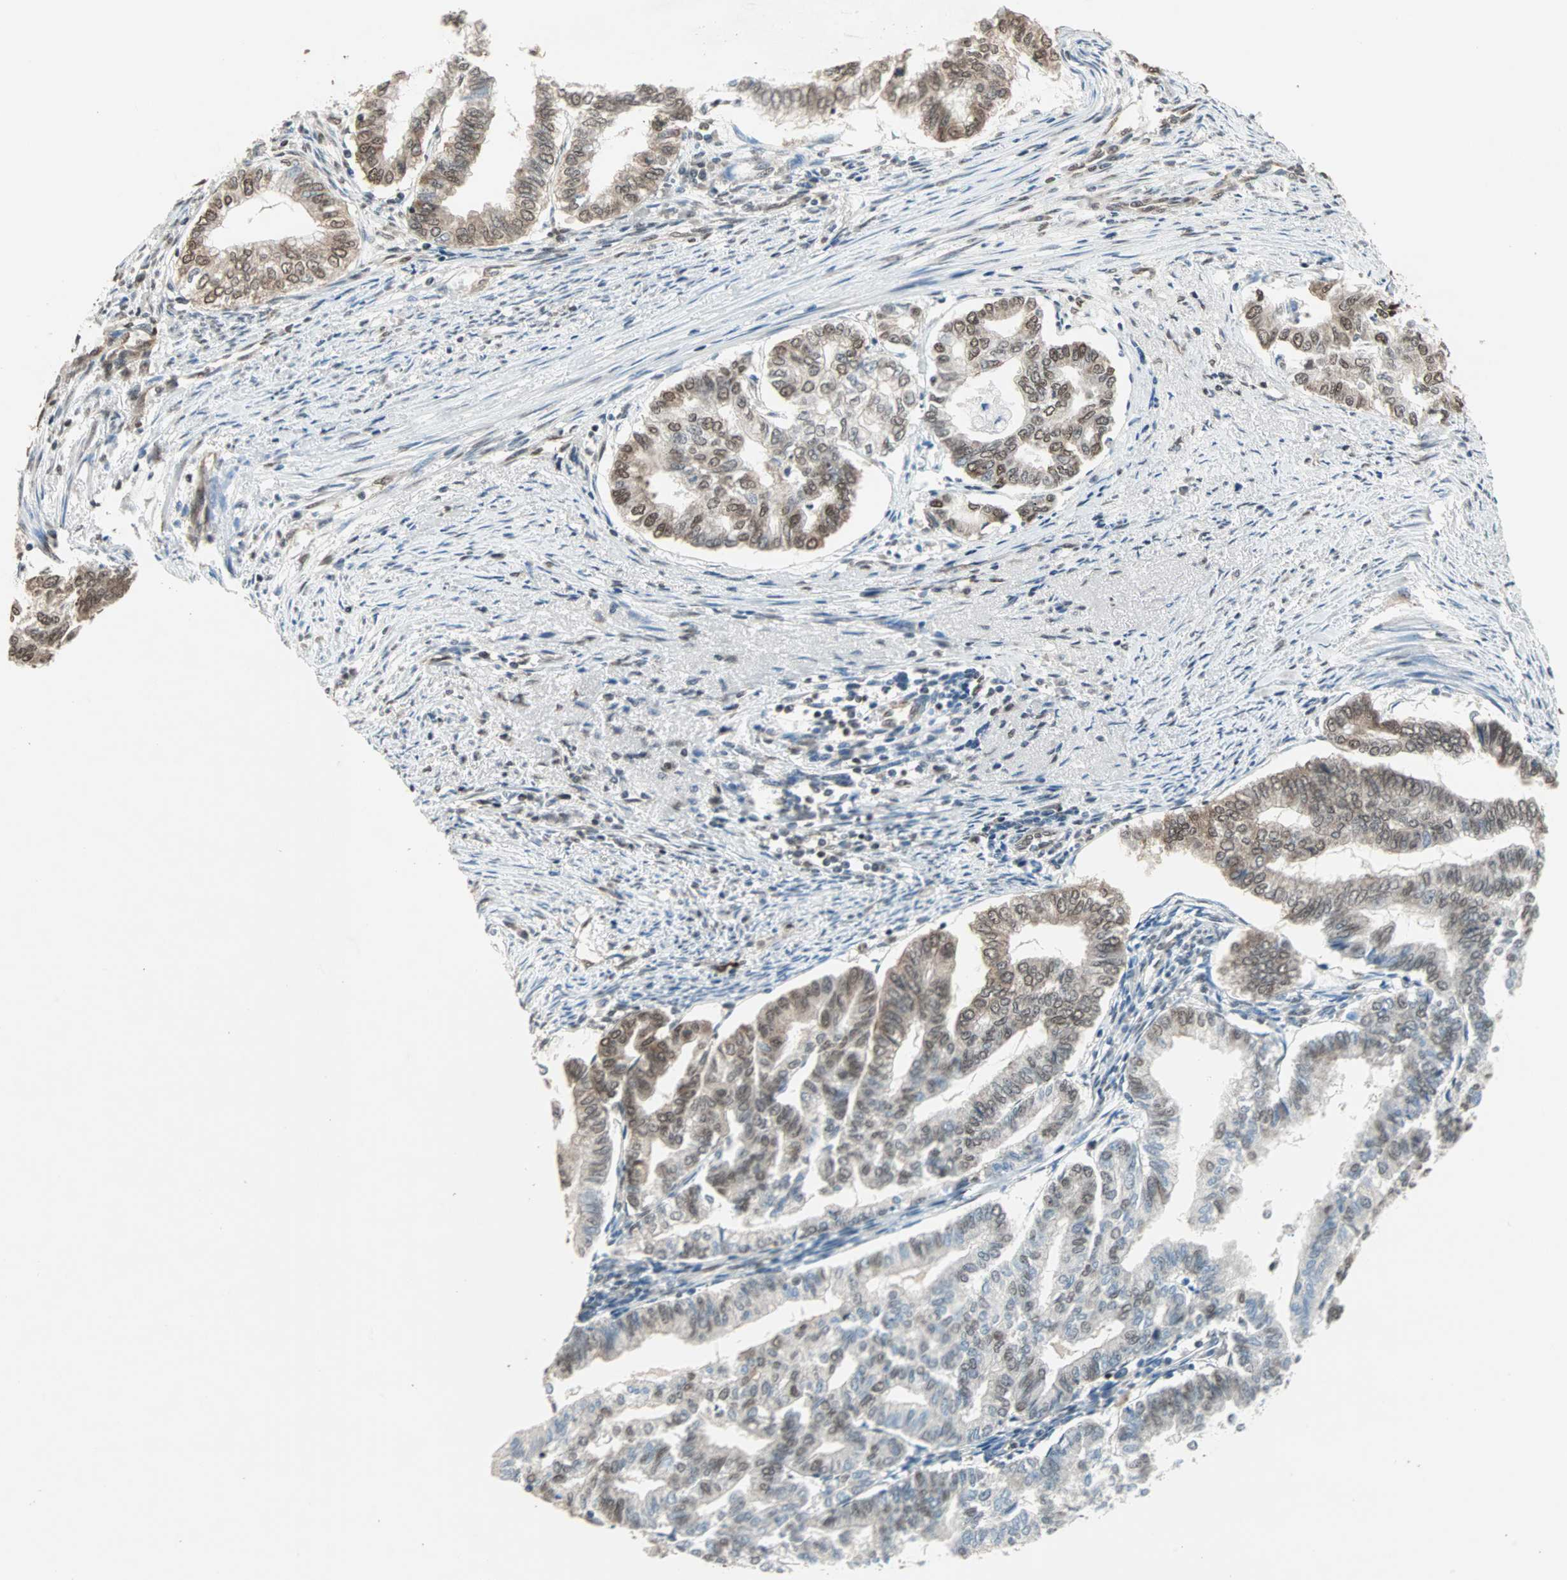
{"staining": {"intensity": "moderate", "quantity": ">75%", "location": "nuclear"}, "tissue": "endometrial cancer", "cell_type": "Tumor cells", "image_type": "cancer", "snomed": [{"axis": "morphology", "description": "Adenocarcinoma, NOS"}, {"axis": "topography", "description": "Endometrium"}], "caption": "The immunohistochemical stain shows moderate nuclear positivity in tumor cells of adenocarcinoma (endometrial) tissue. (brown staining indicates protein expression, while blue staining denotes nuclei).", "gene": "DAZAP1", "patient": {"sex": "female", "age": 79}}